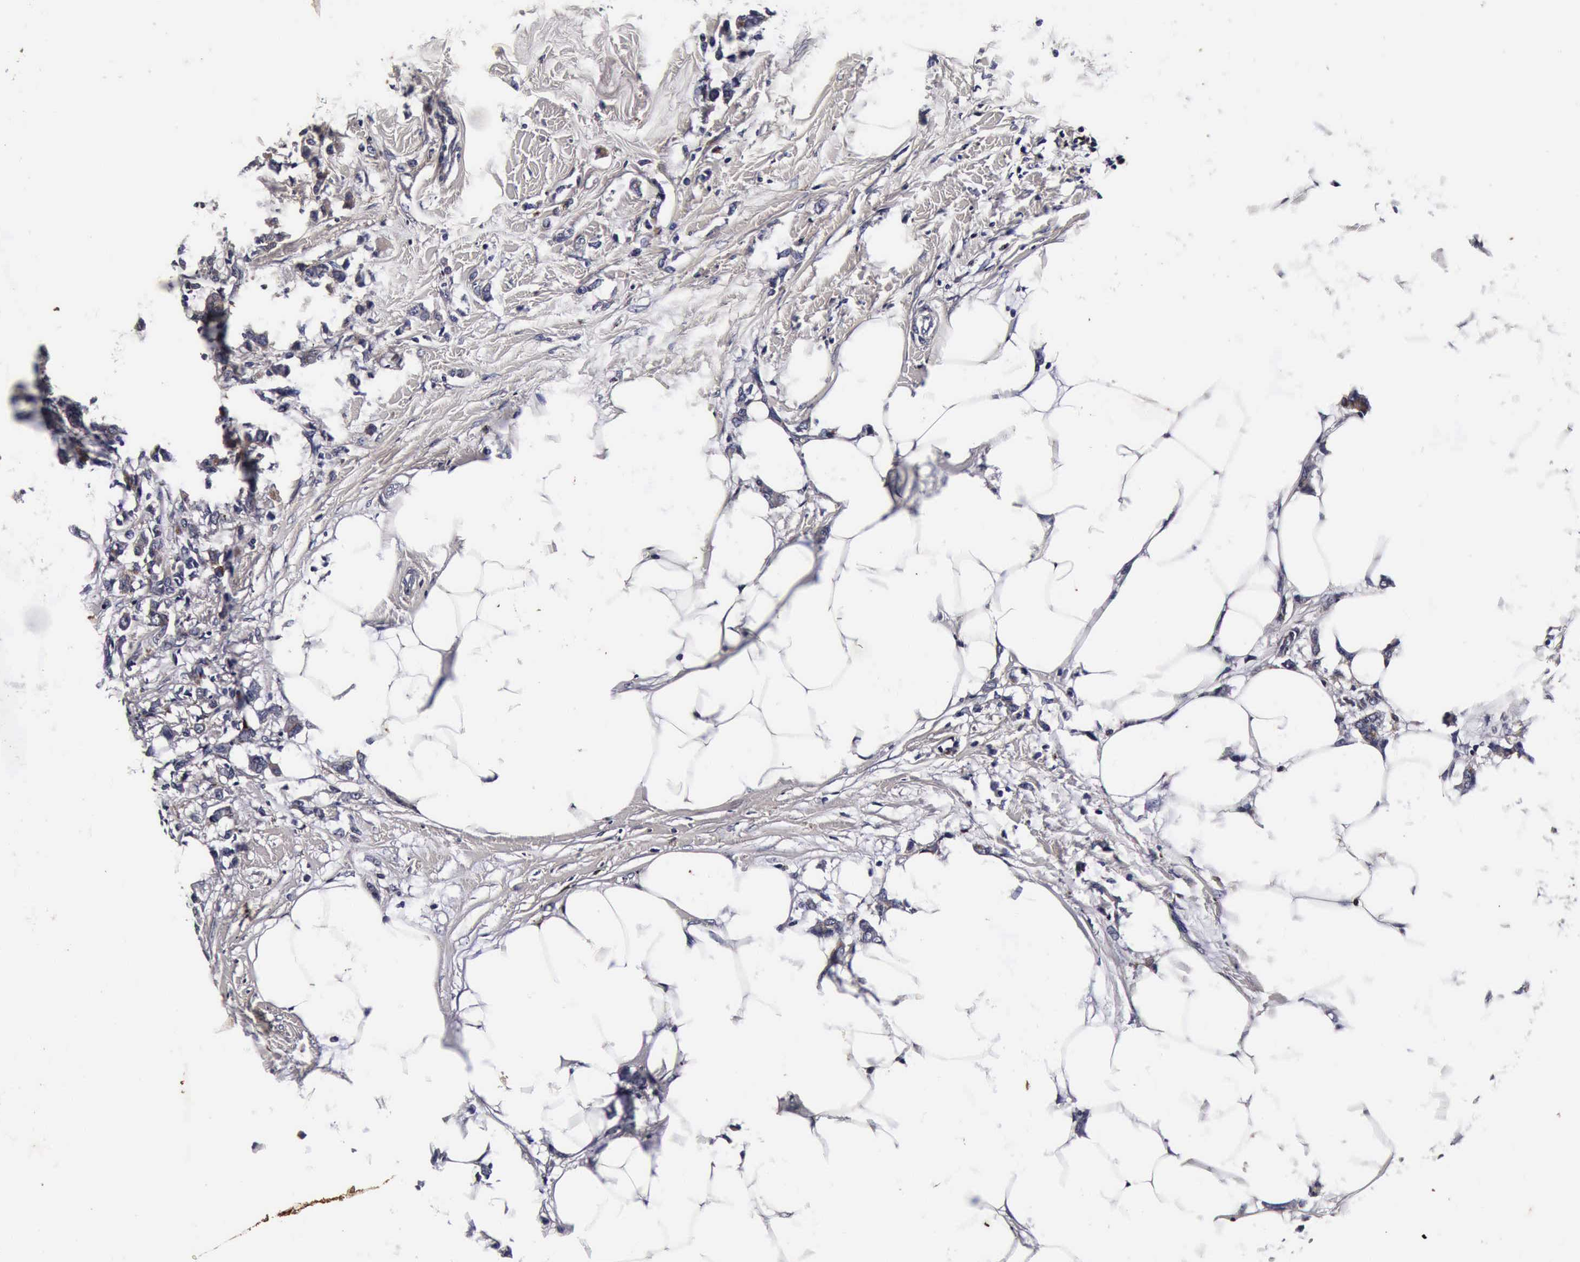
{"staining": {"intensity": "moderate", "quantity": ">75%", "location": "cytoplasmic/membranous"}, "tissue": "breast cancer", "cell_type": "Tumor cells", "image_type": "cancer", "snomed": [{"axis": "morphology", "description": "Duct carcinoma"}, {"axis": "topography", "description": "Breast"}], "caption": "Breast cancer (invasive ductal carcinoma) was stained to show a protein in brown. There is medium levels of moderate cytoplasmic/membranous expression in approximately >75% of tumor cells. The staining was performed using DAB (3,3'-diaminobenzidine), with brown indicating positive protein expression. Nuclei are stained blue with hematoxylin.", "gene": "CST3", "patient": {"sex": "female", "age": 84}}